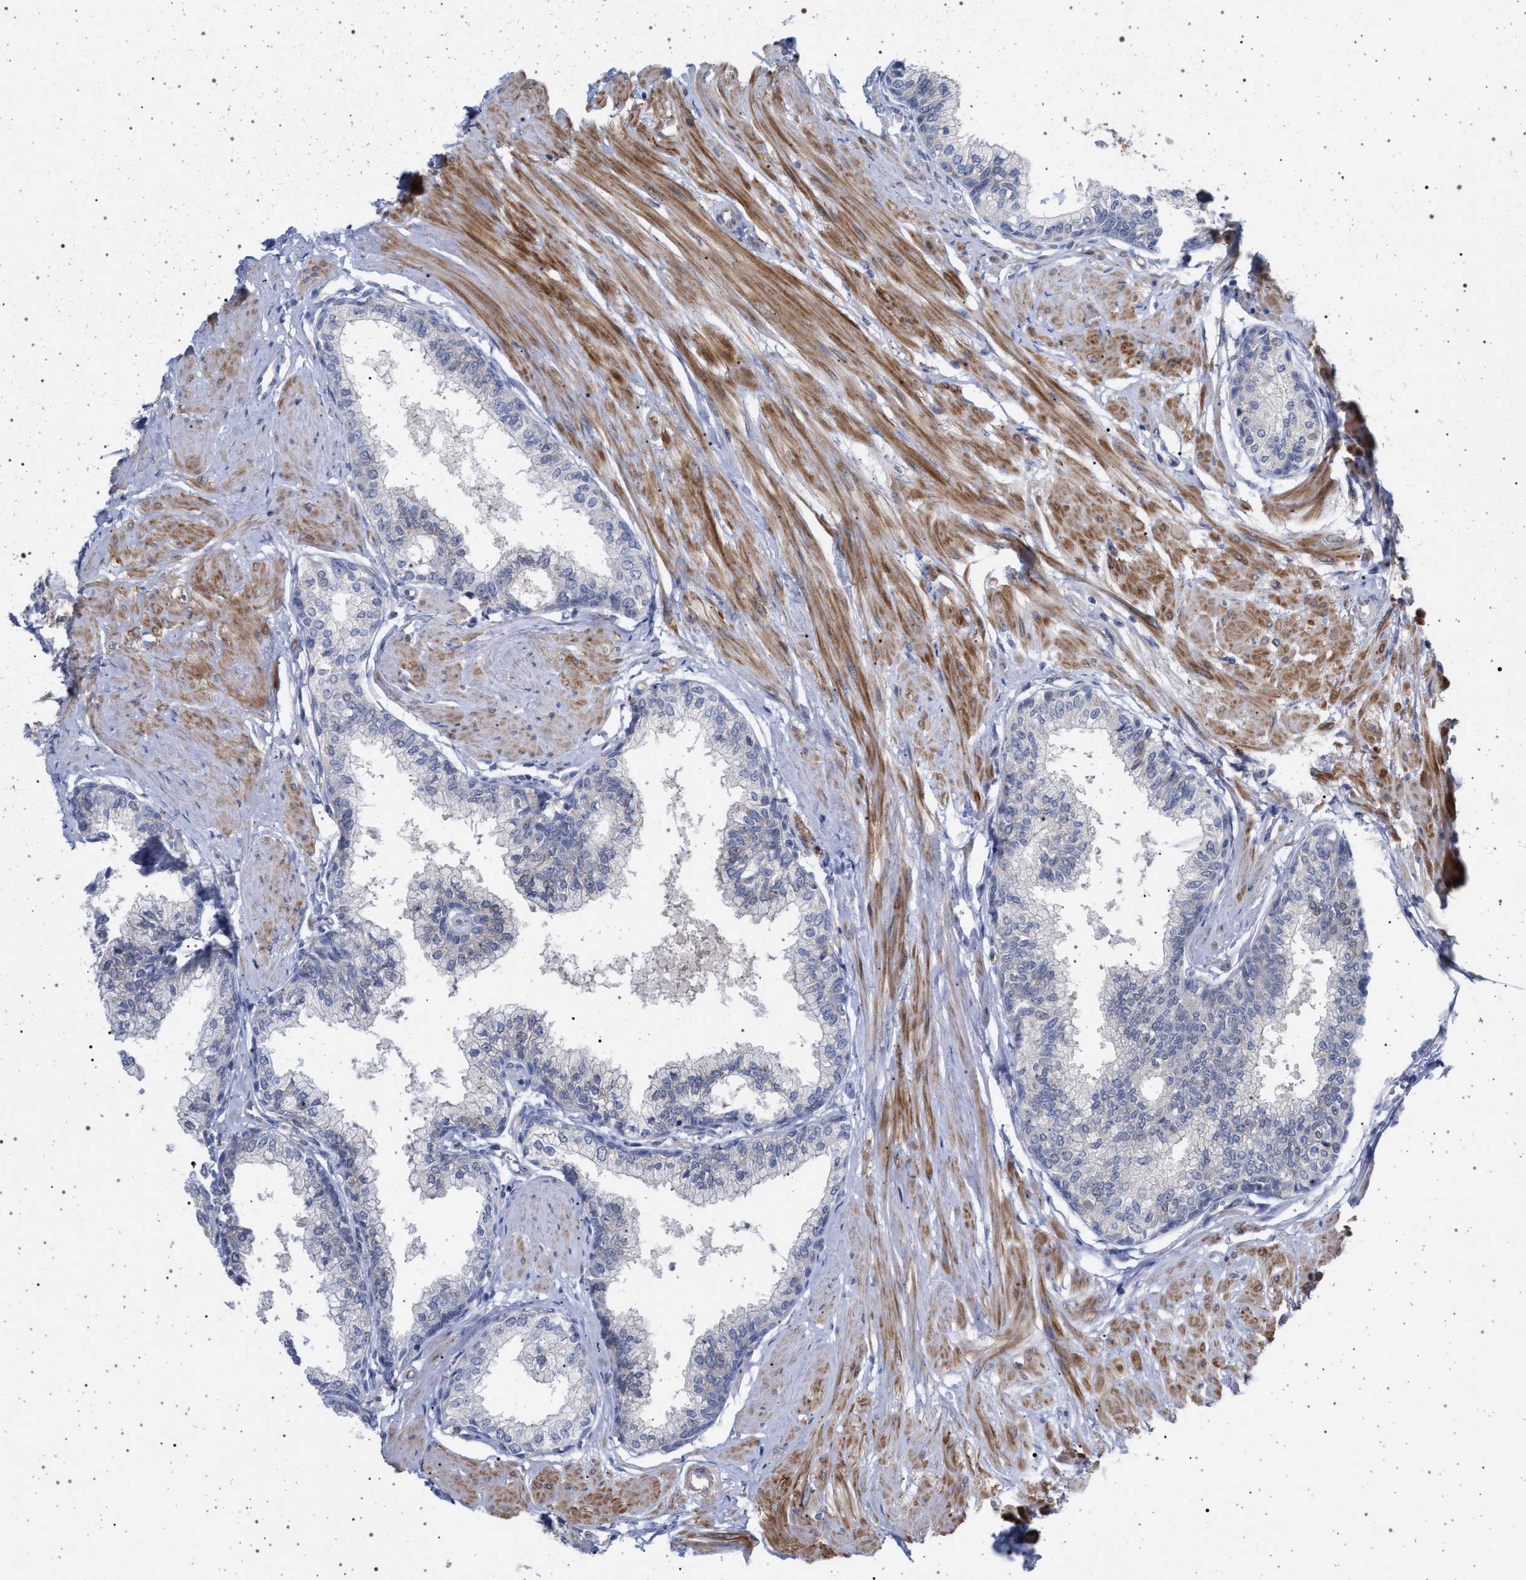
{"staining": {"intensity": "negative", "quantity": "none", "location": "none"}, "tissue": "seminal vesicle", "cell_type": "Glandular cells", "image_type": "normal", "snomed": [{"axis": "morphology", "description": "Normal tissue, NOS"}, {"axis": "topography", "description": "Prostate"}, {"axis": "topography", "description": "Seminal veicle"}], "caption": "A high-resolution photomicrograph shows IHC staining of normal seminal vesicle, which shows no significant staining in glandular cells. The staining is performed using DAB (3,3'-diaminobenzidine) brown chromogen with nuclei counter-stained in using hematoxylin.", "gene": "RBM48", "patient": {"sex": "male", "age": 60}}